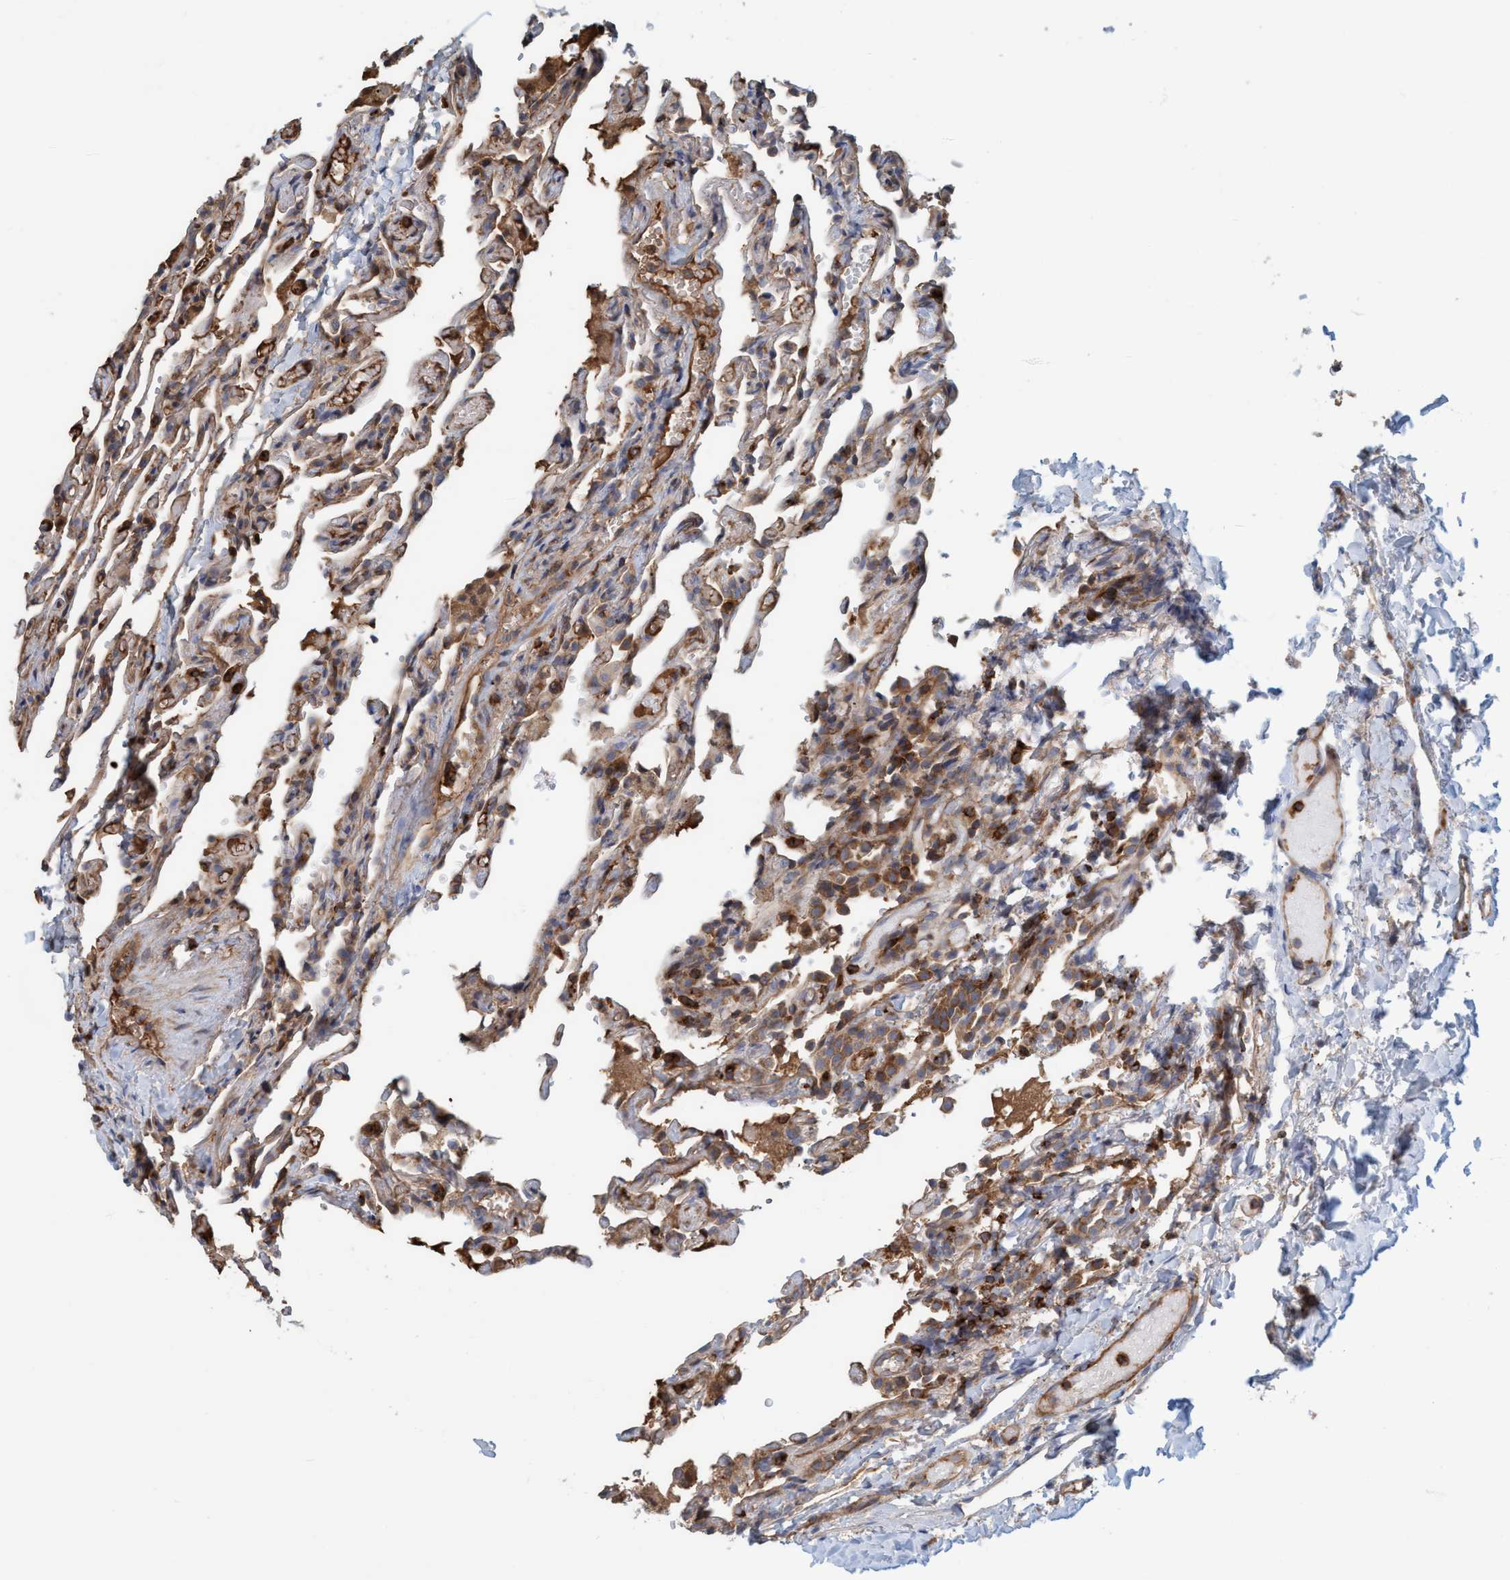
{"staining": {"intensity": "moderate", "quantity": "25%-75%", "location": "cytoplasmic/membranous"}, "tissue": "lung", "cell_type": "Alveolar cells", "image_type": "normal", "snomed": [{"axis": "morphology", "description": "Normal tissue, NOS"}, {"axis": "topography", "description": "Lung"}], "caption": "DAB immunohistochemical staining of unremarkable human lung reveals moderate cytoplasmic/membranous protein expression in about 25%-75% of alveolar cells.", "gene": "SPECC1", "patient": {"sex": "male", "age": 21}}